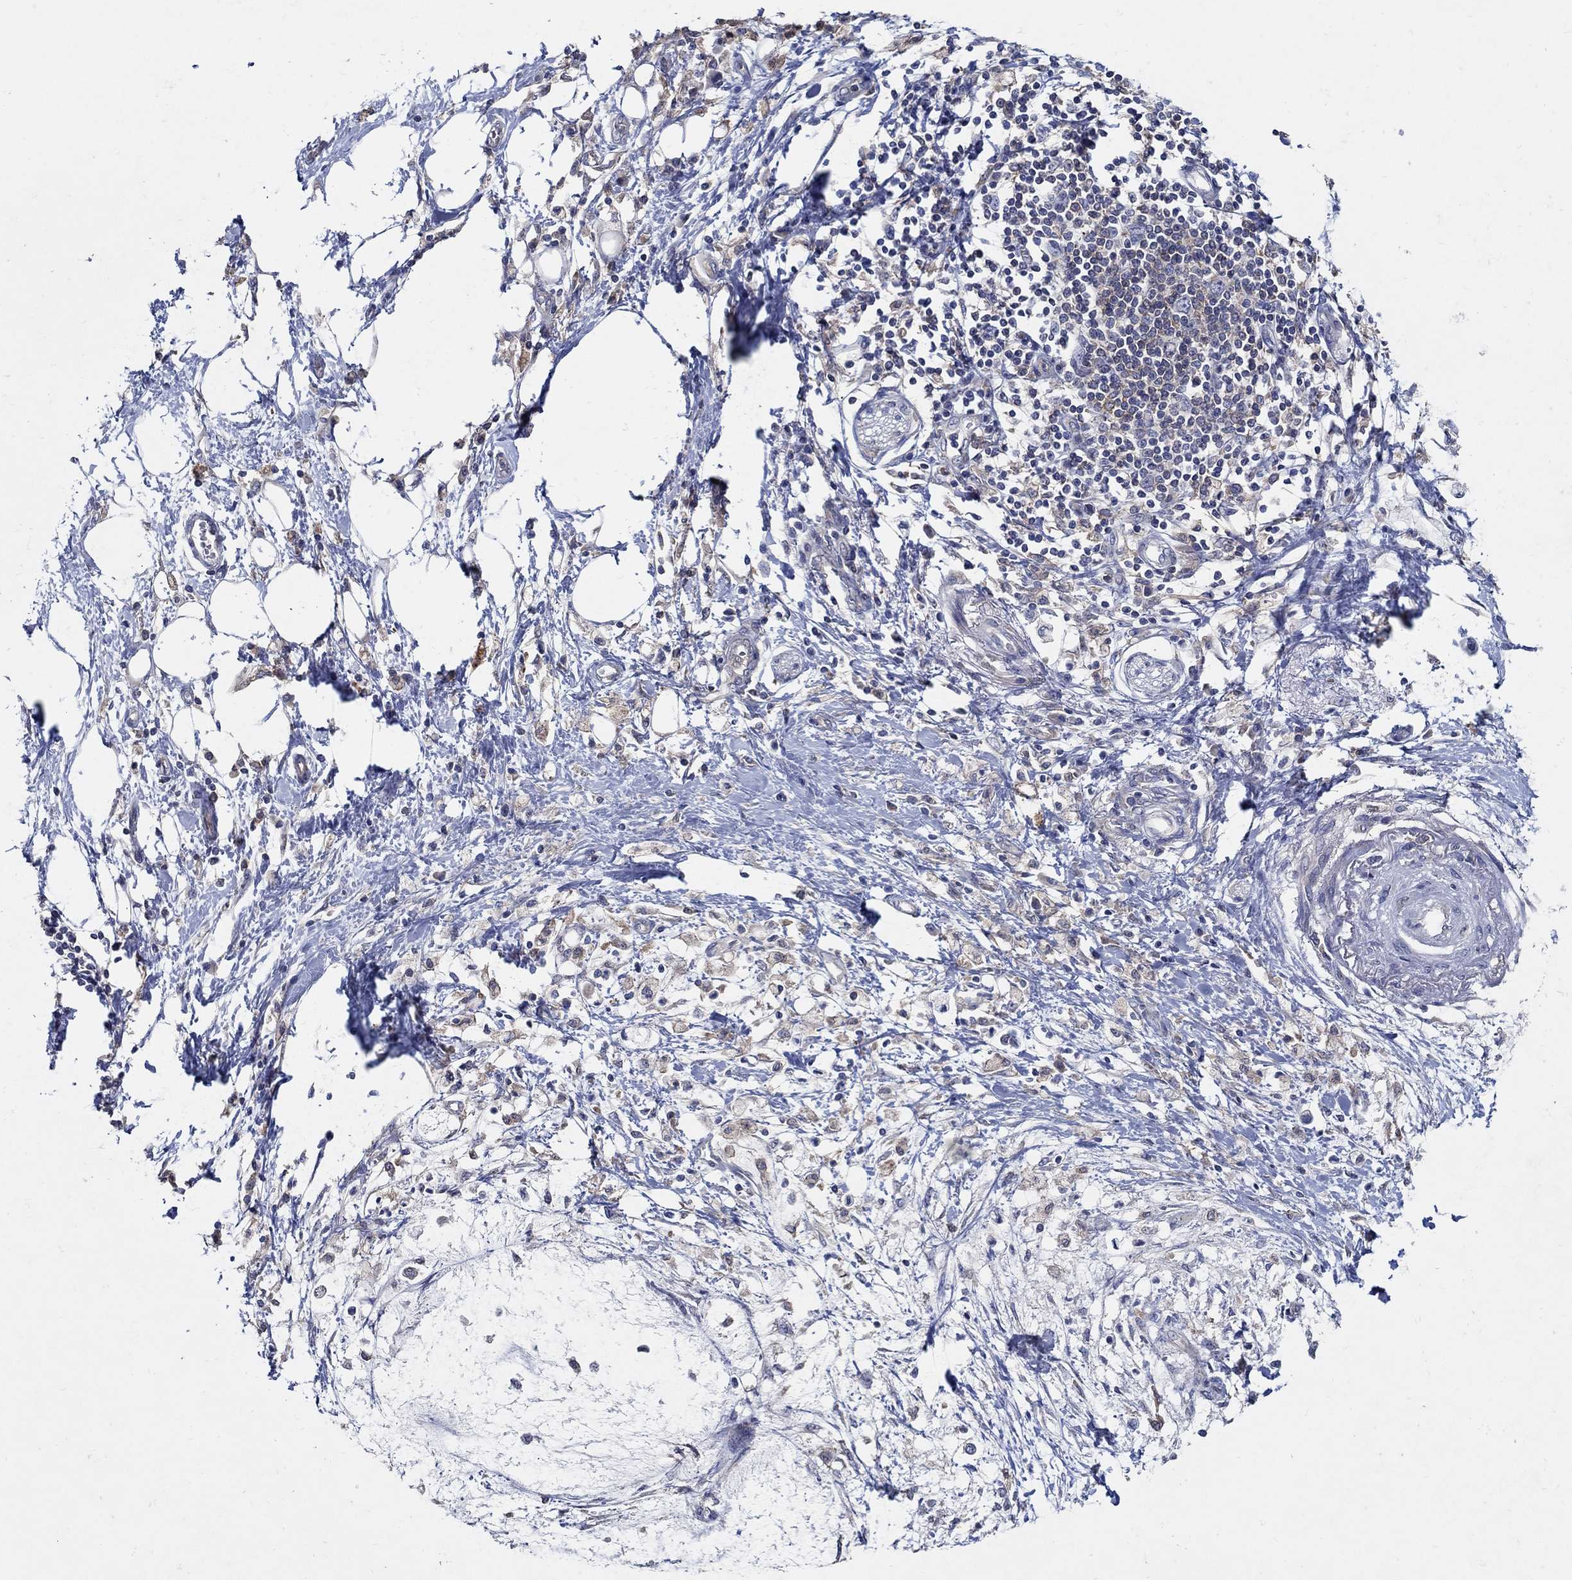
{"staining": {"intensity": "weak", "quantity": "<25%", "location": "cytoplasmic/membranous"}, "tissue": "pancreatic cancer", "cell_type": "Tumor cells", "image_type": "cancer", "snomed": [{"axis": "morphology", "description": "Normal tissue, NOS"}, {"axis": "morphology", "description": "Adenocarcinoma, NOS"}, {"axis": "topography", "description": "Pancreas"}, {"axis": "topography", "description": "Duodenum"}], "caption": "Tumor cells are negative for protein expression in human adenocarcinoma (pancreatic).", "gene": "MTHFR", "patient": {"sex": "female", "age": 60}}